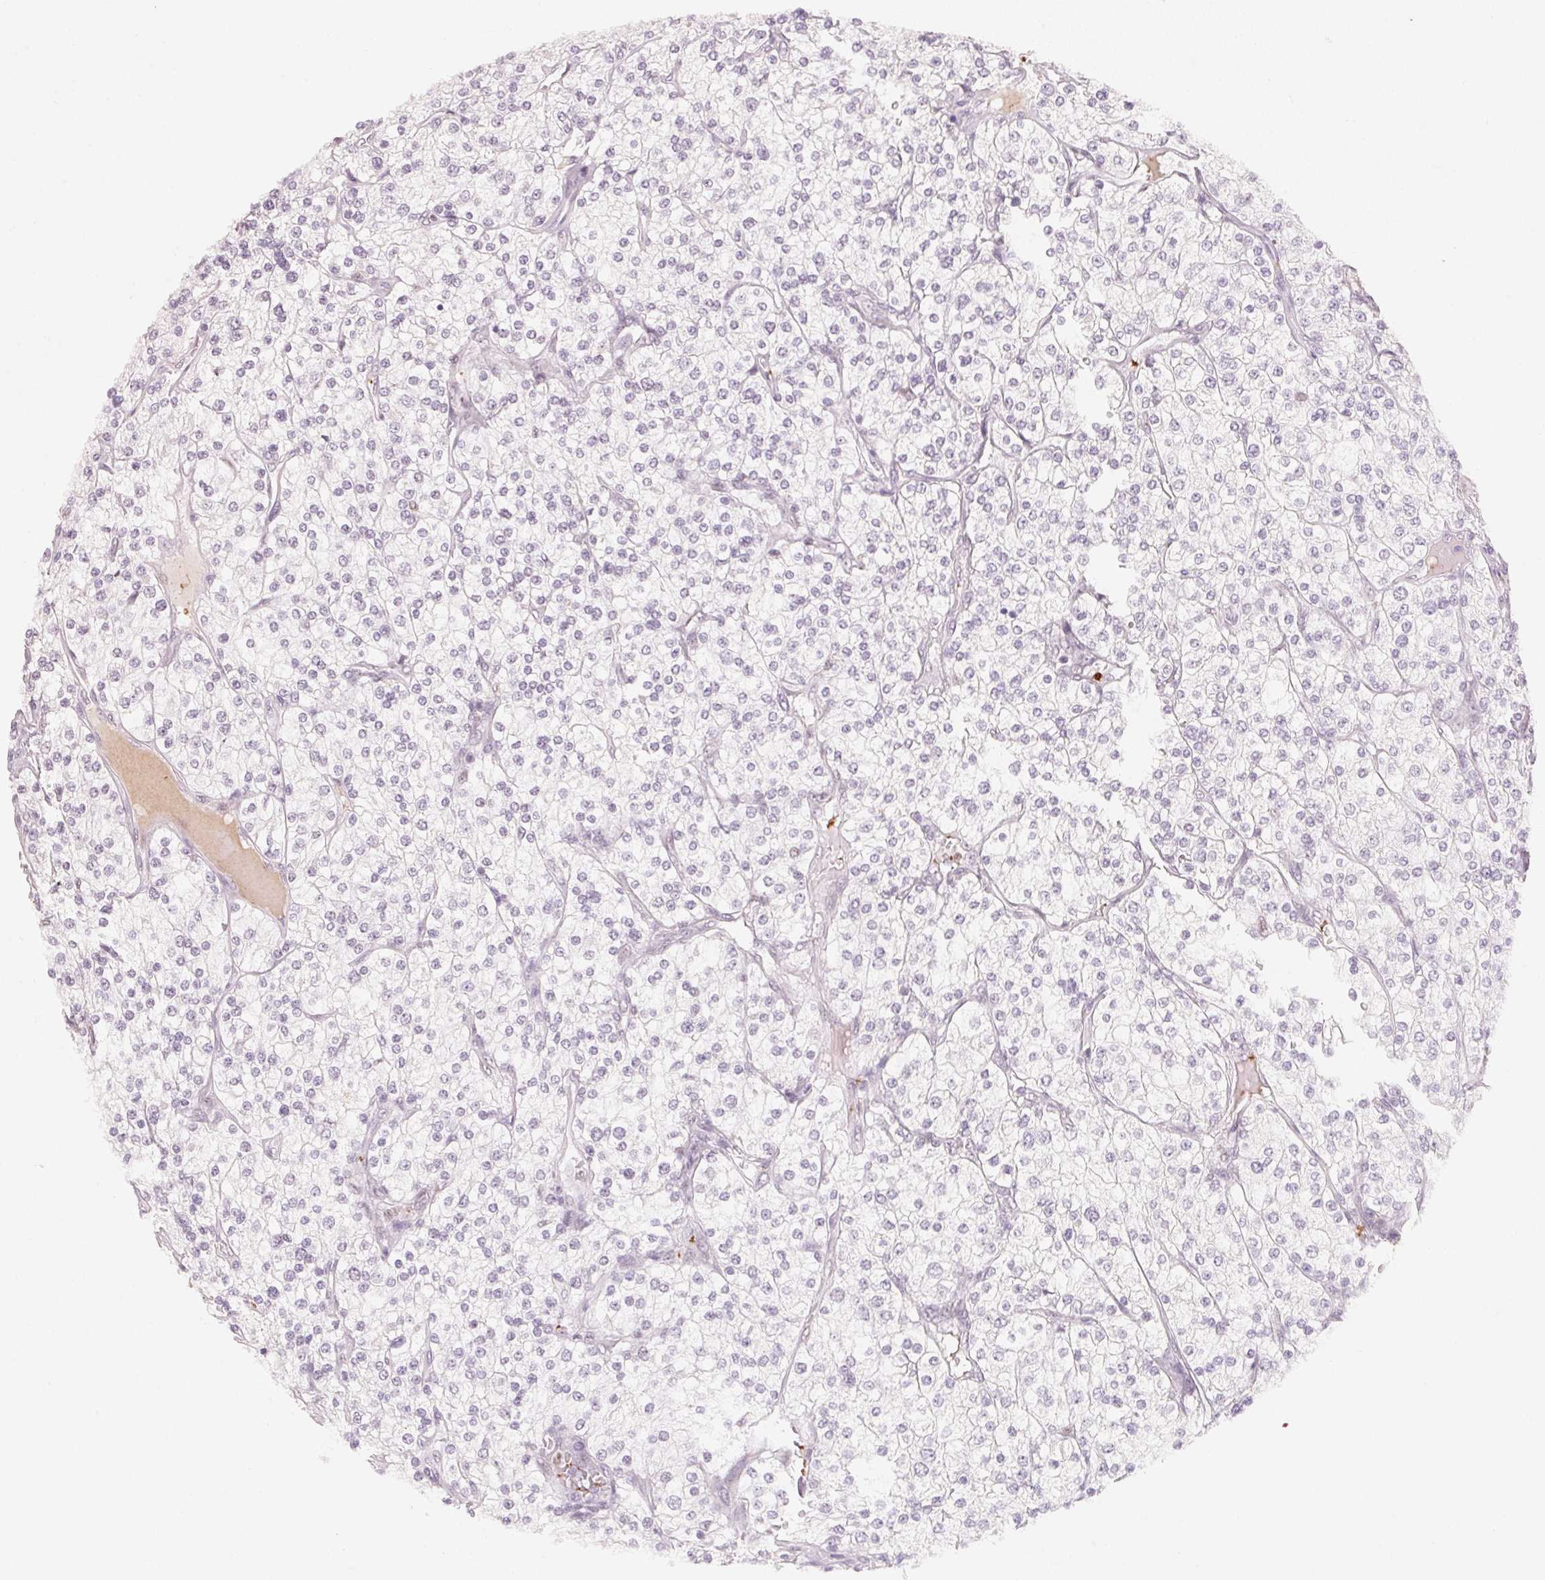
{"staining": {"intensity": "negative", "quantity": "none", "location": "none"}, "tissue": "renal cancer", "cell_type": "Tumor cells", "image_type": "cancer", "snomed": [{"axis": "morphology", "description": "Adenocarcinoma, NOS"}, {"axis": "topography", "description": "Kidney"}], "caption": "The image displays no significant positivity in tumor cells of renal cancer (adenocarcinoma).", "gene": "ARHGAP22", "patient": {"sex": "male", "age": 80}}